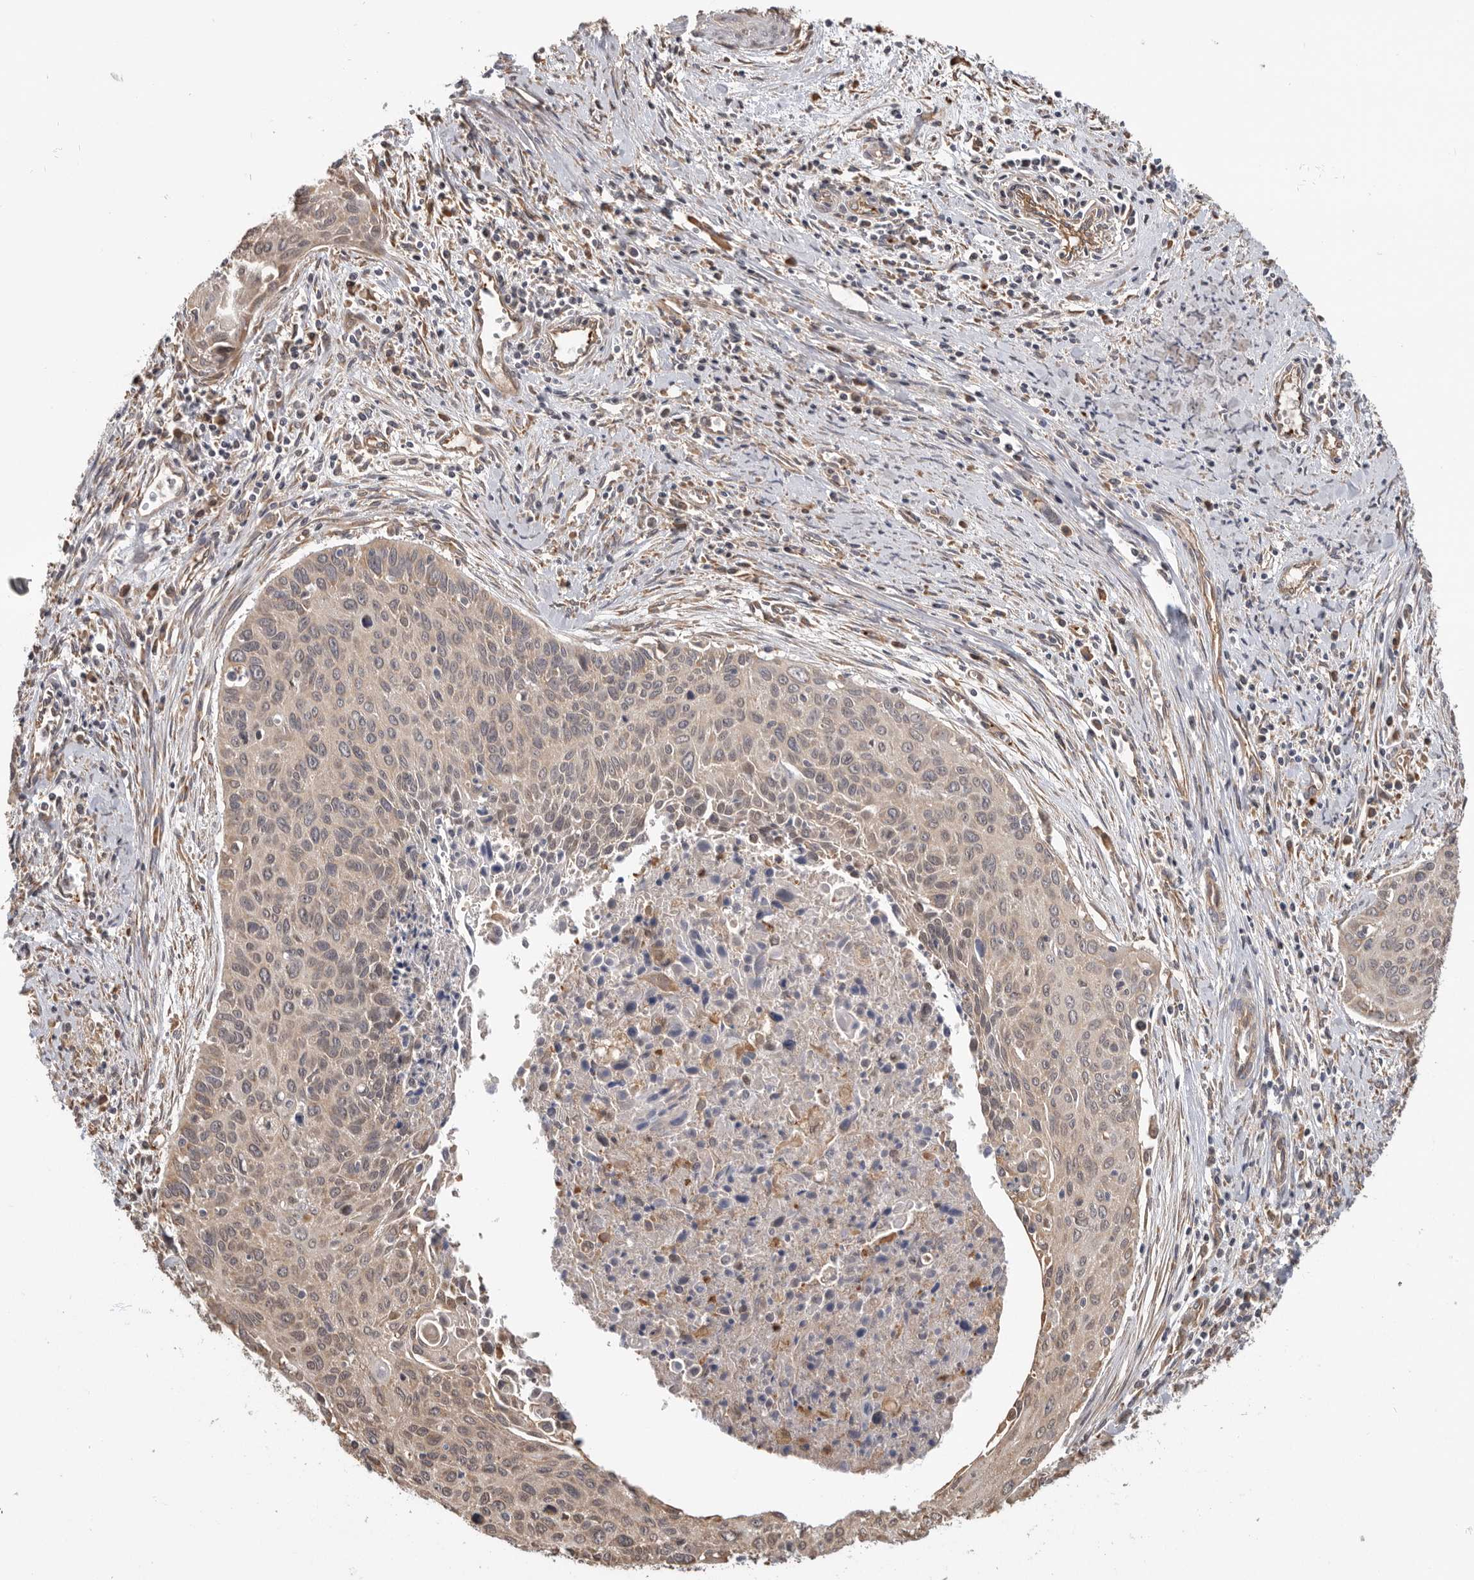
{"staining": {"intensity": "weak", "quantity": ">75%", "location": "cytoplasmic/membranous"}, "tissue": "cervical cancer", "cell_type": "Tumor cells", "image_type": "cancer", "snomed": [{"axis": "morphology", "description": "Squamous cell carcinoma, NOS"}, {"axis": "topography", "description": "Cervix"}], "caption": "Immunohistochemistry (IHC) of human cervical squamous cell carcinoma reveals low levels of weak cytoplasmic/membranous positivity in about >75% of tumor cells.", "gene": "CDC42BPB", "patient": {"sex": "female", "age": 55}}